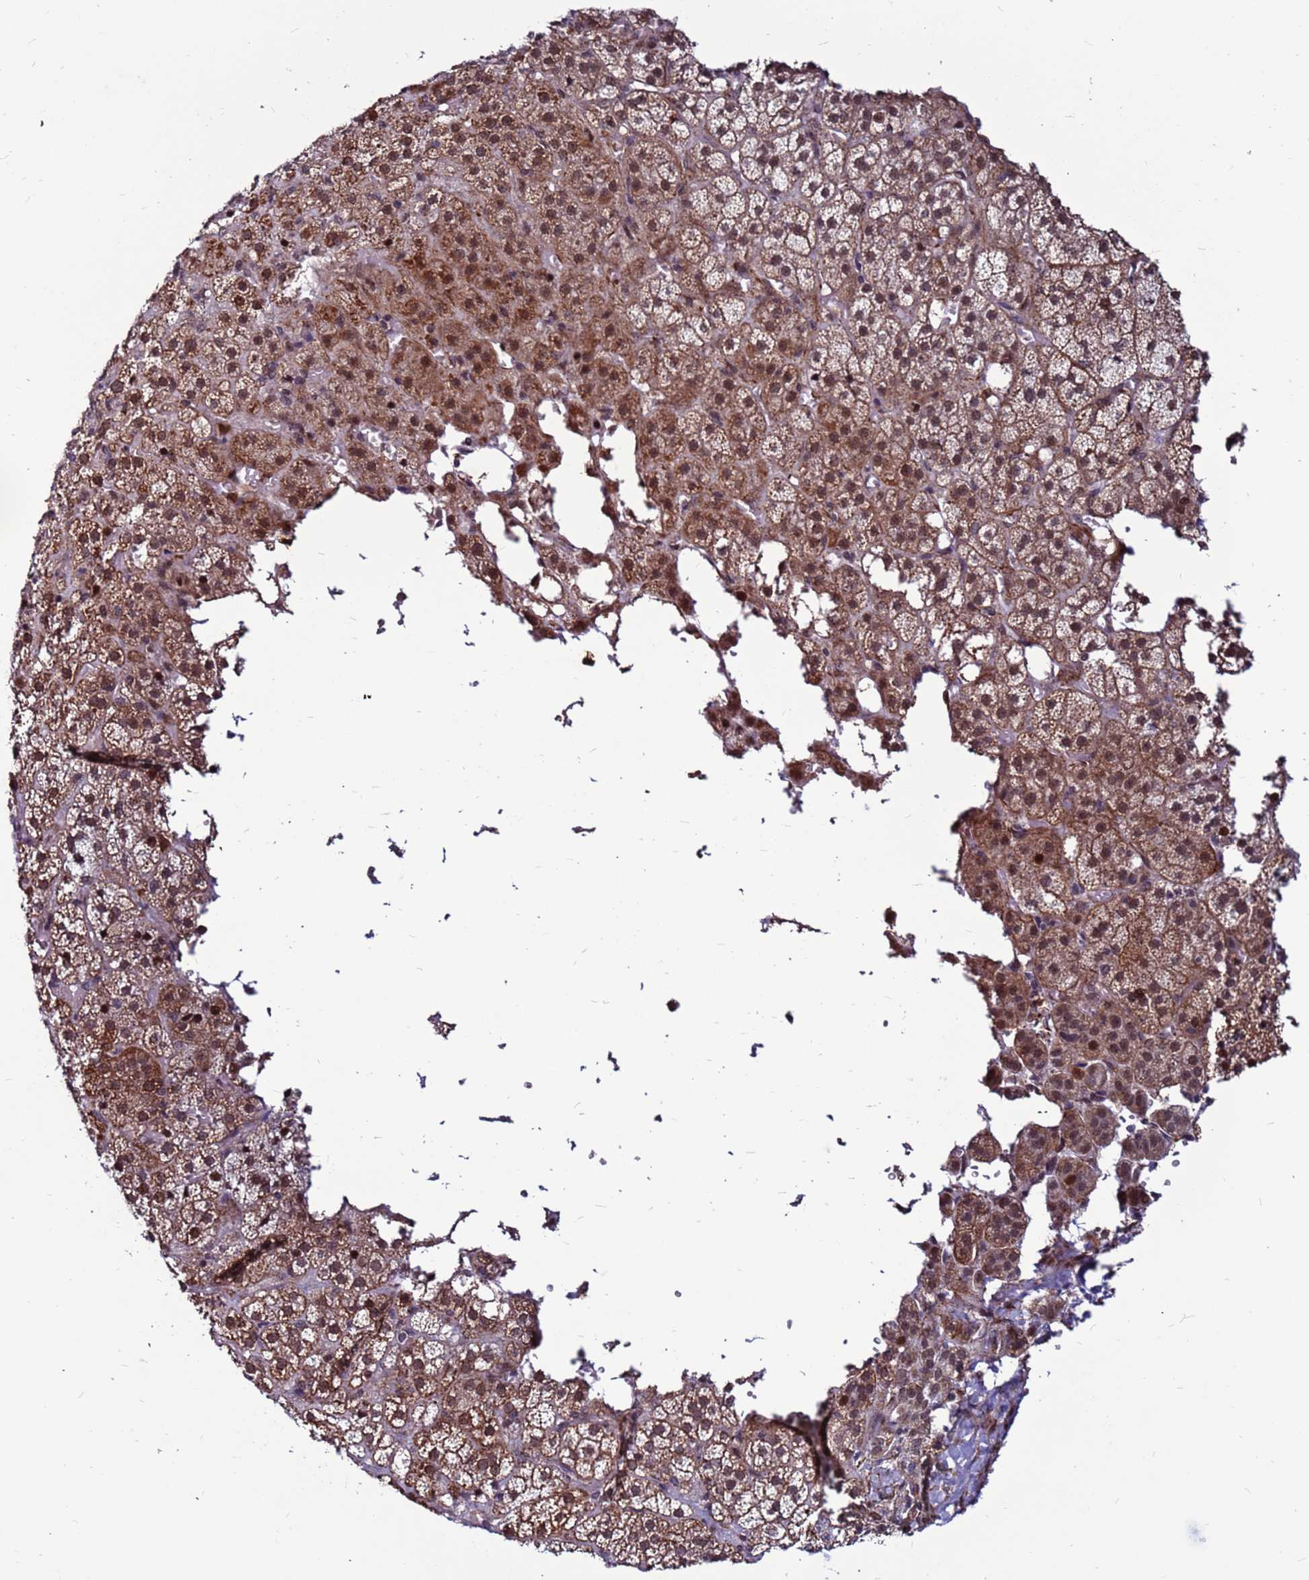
{"staining": {"intensity": "moderate", "quantity": "25%-75%", "location": "cytoplasmic/membranous,nuclear"}, "tissue": "adrenal gland", "cell_type": "Glandular cells", "image_type": "normal", "snomed": [{"axis": "morphology", "description": "Normal tissue, NOS"}, {"axis": "topography", "description": "Adrenal gland"}], "caption": "Benign adrenal gland was stained to show a protein in brown. There is medium levels of moderate cytoplasmic/membranous,nuclear expression in about 25%-75% of glandular cells.", "gene": "CLK3", "patient": {"sex": "female", "age": 70}}